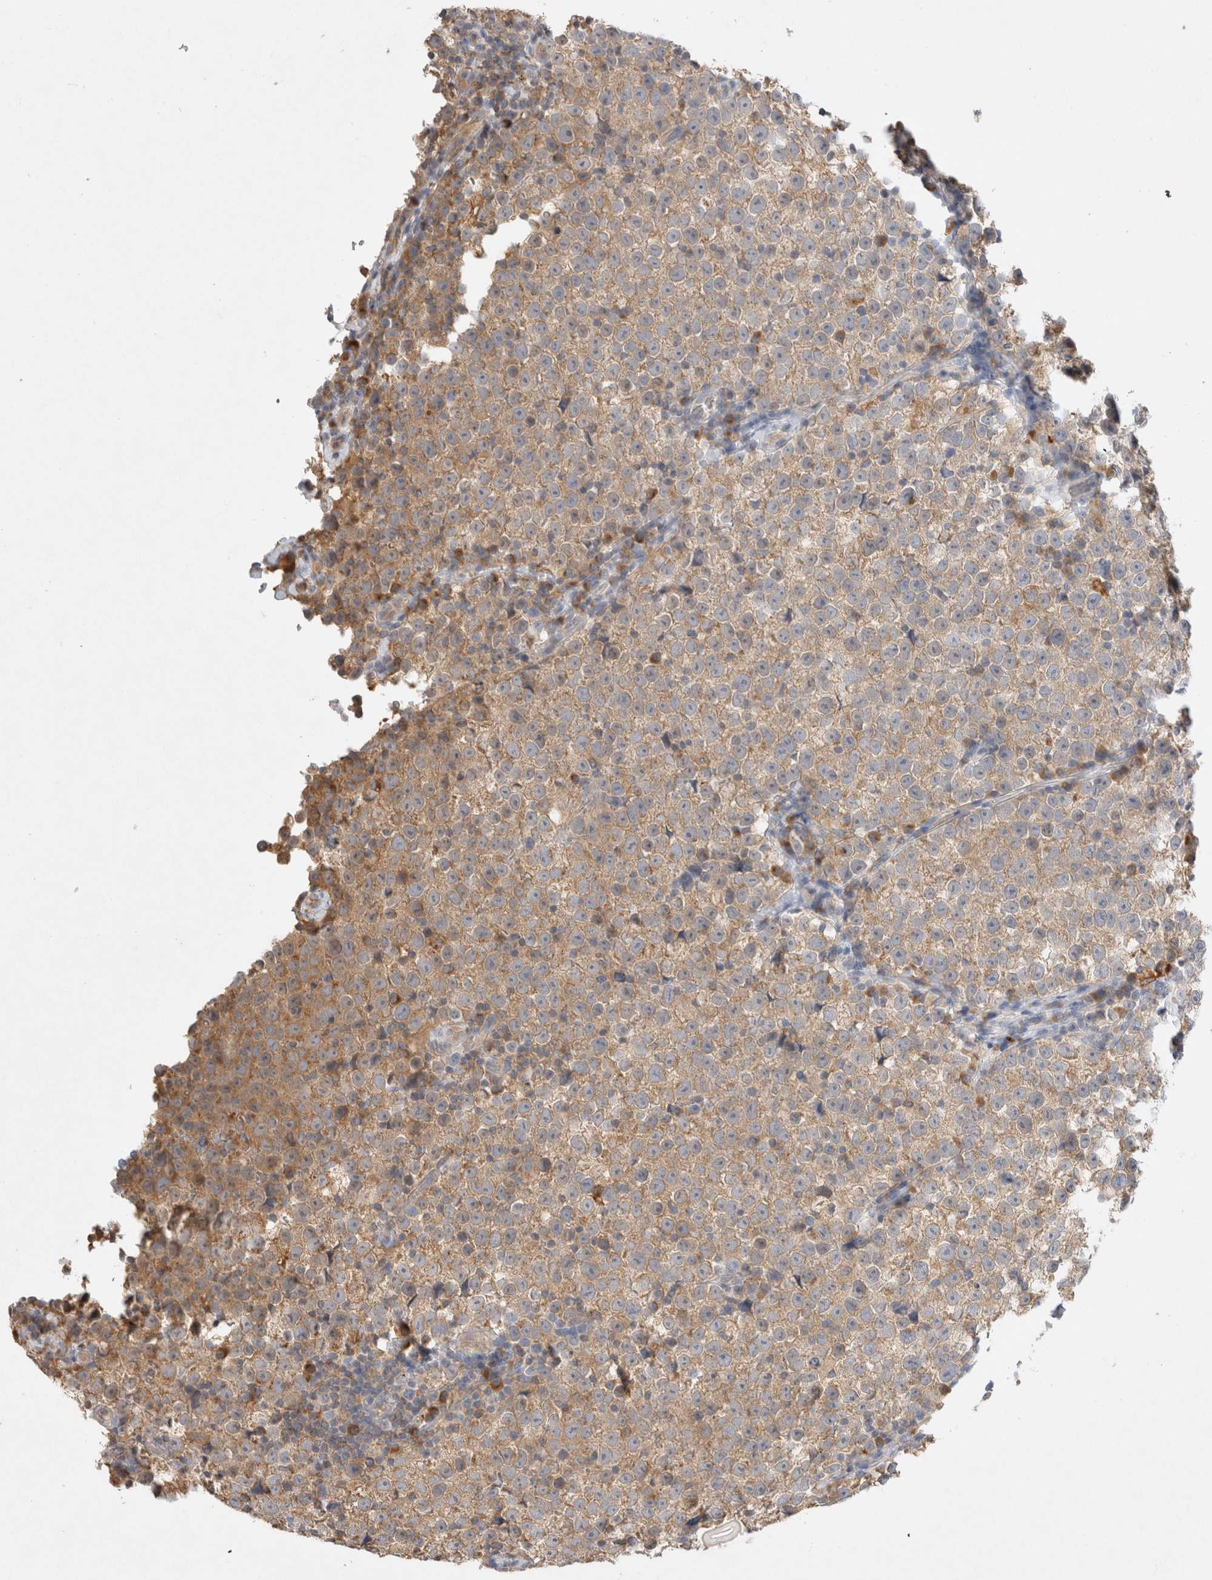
{"staining": {"intensity": "weak", "quantity": ">75%", "location": "cytoplasmic/membranous"}, "tissue": "testis cancer", "cell_type": "Tumor cells", "image_type": "cancer", "snomed": [{"axis": "morphology", "description": "Normal tissue, NOS"}, {"axis": "morphology", "description": "Seminoma, NOS"}, {"axis": "topography", "description": "Testis"}], "caption": "A micrograph showing weak cytoplasmic/membranous staining in approximately >75% of tumor cells in testis cancer (seminoma), as visualized by brown immunohistochemical staining.", "gene": "GAS1", "patient": {"sex": "male", "age": 43}}